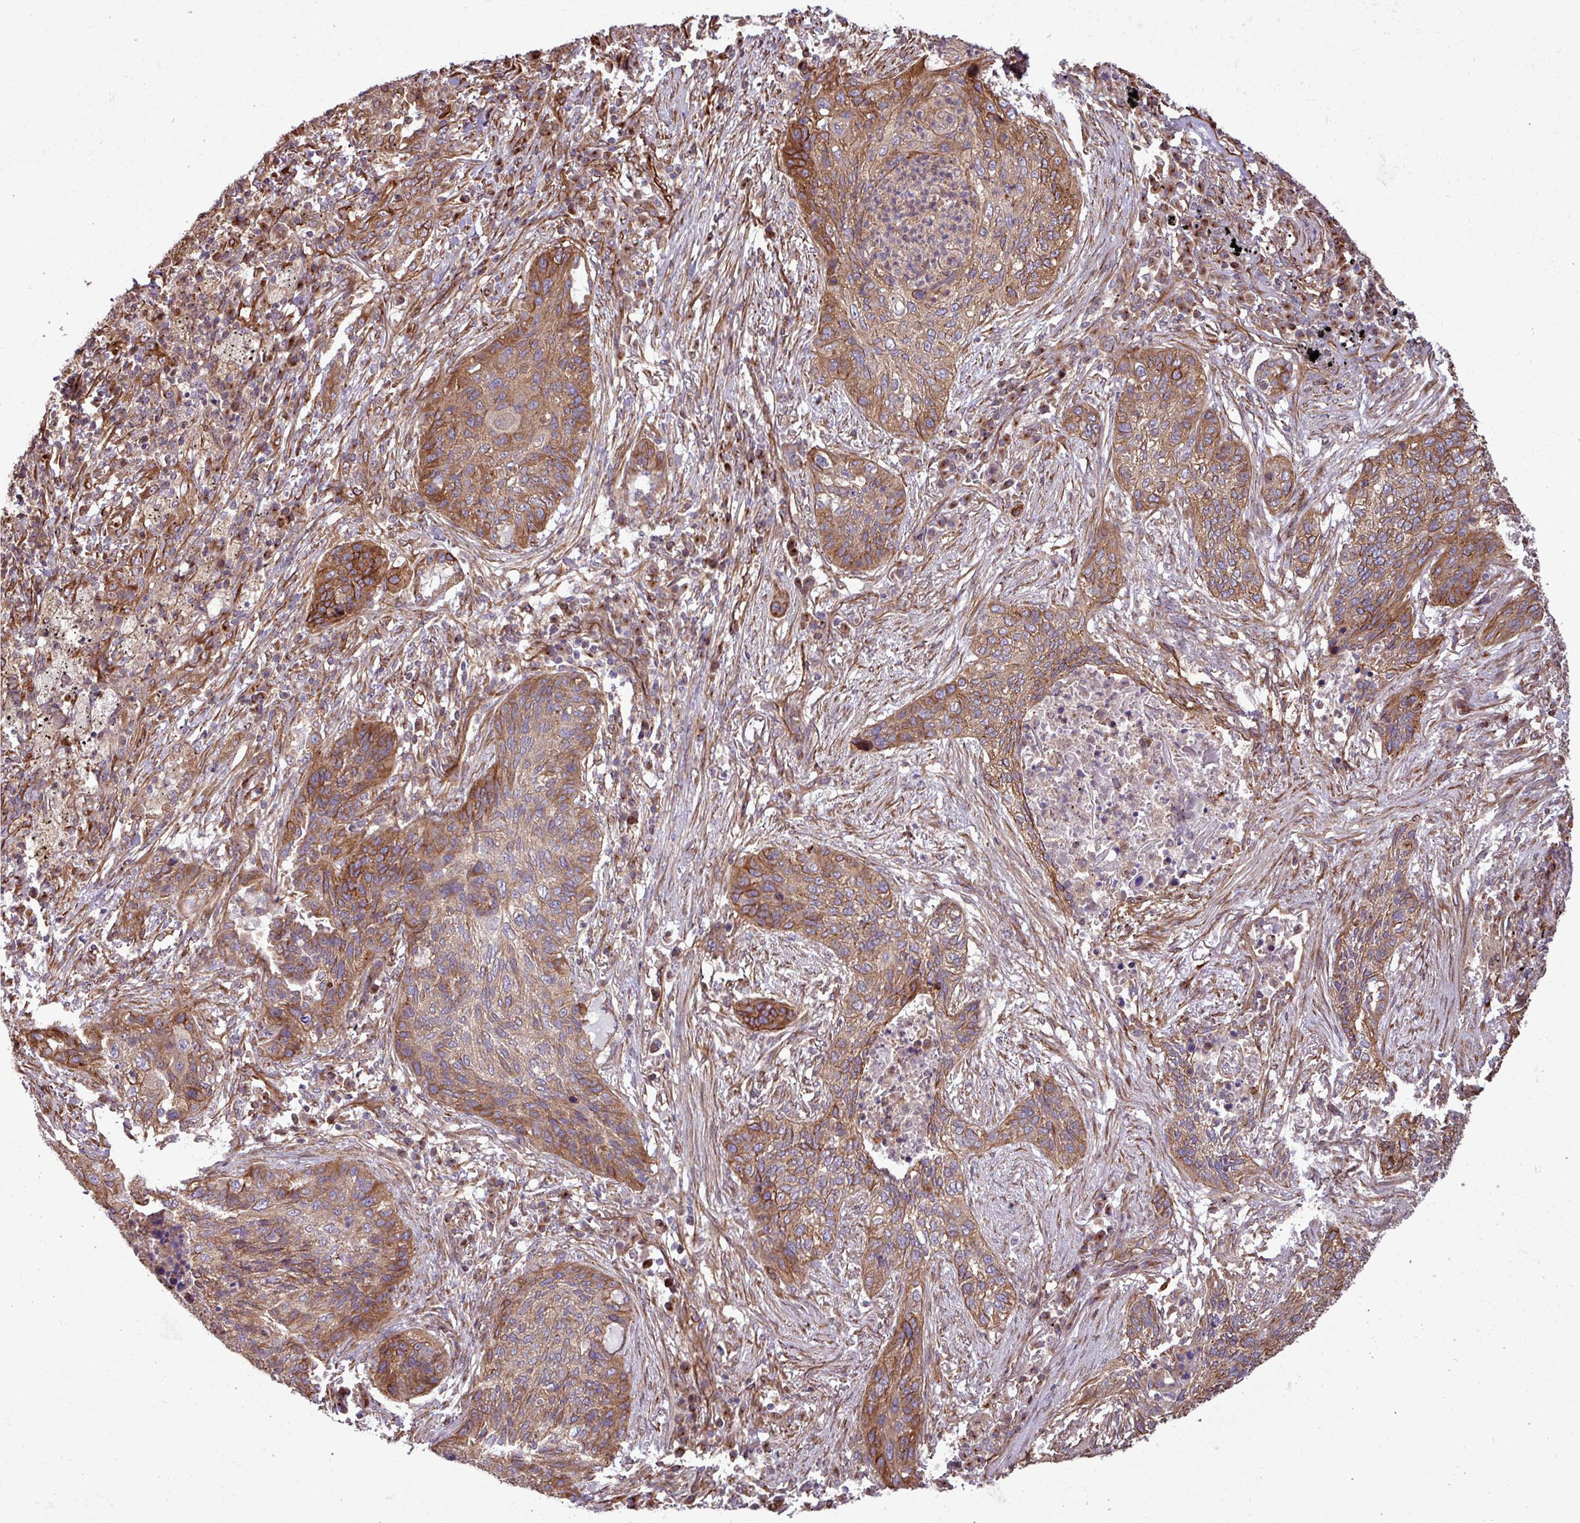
{"staining": {"intensity": "moderate", "quantity": ">75%", "location": "cytoplasmic/membranous"}, "tissue": "lung cancer", "cell_type": "Tumor cells", "image_type": "cancer", "snomed": [{"axis": "morphology", "description": "Squamous cell carcinoma, NOS"}, {"axis": "topography", "description": "Lung"}], "caption": "A micrograph showing moderate cytoplasmic/membranous expression in approximately >75% of tumor cells in lung cancer (squamous cell carcinoma), as visualized by brown immunohistochemical staining.", "gene": "ZNF300", "patient": {"sex": "female", "age": 63}}